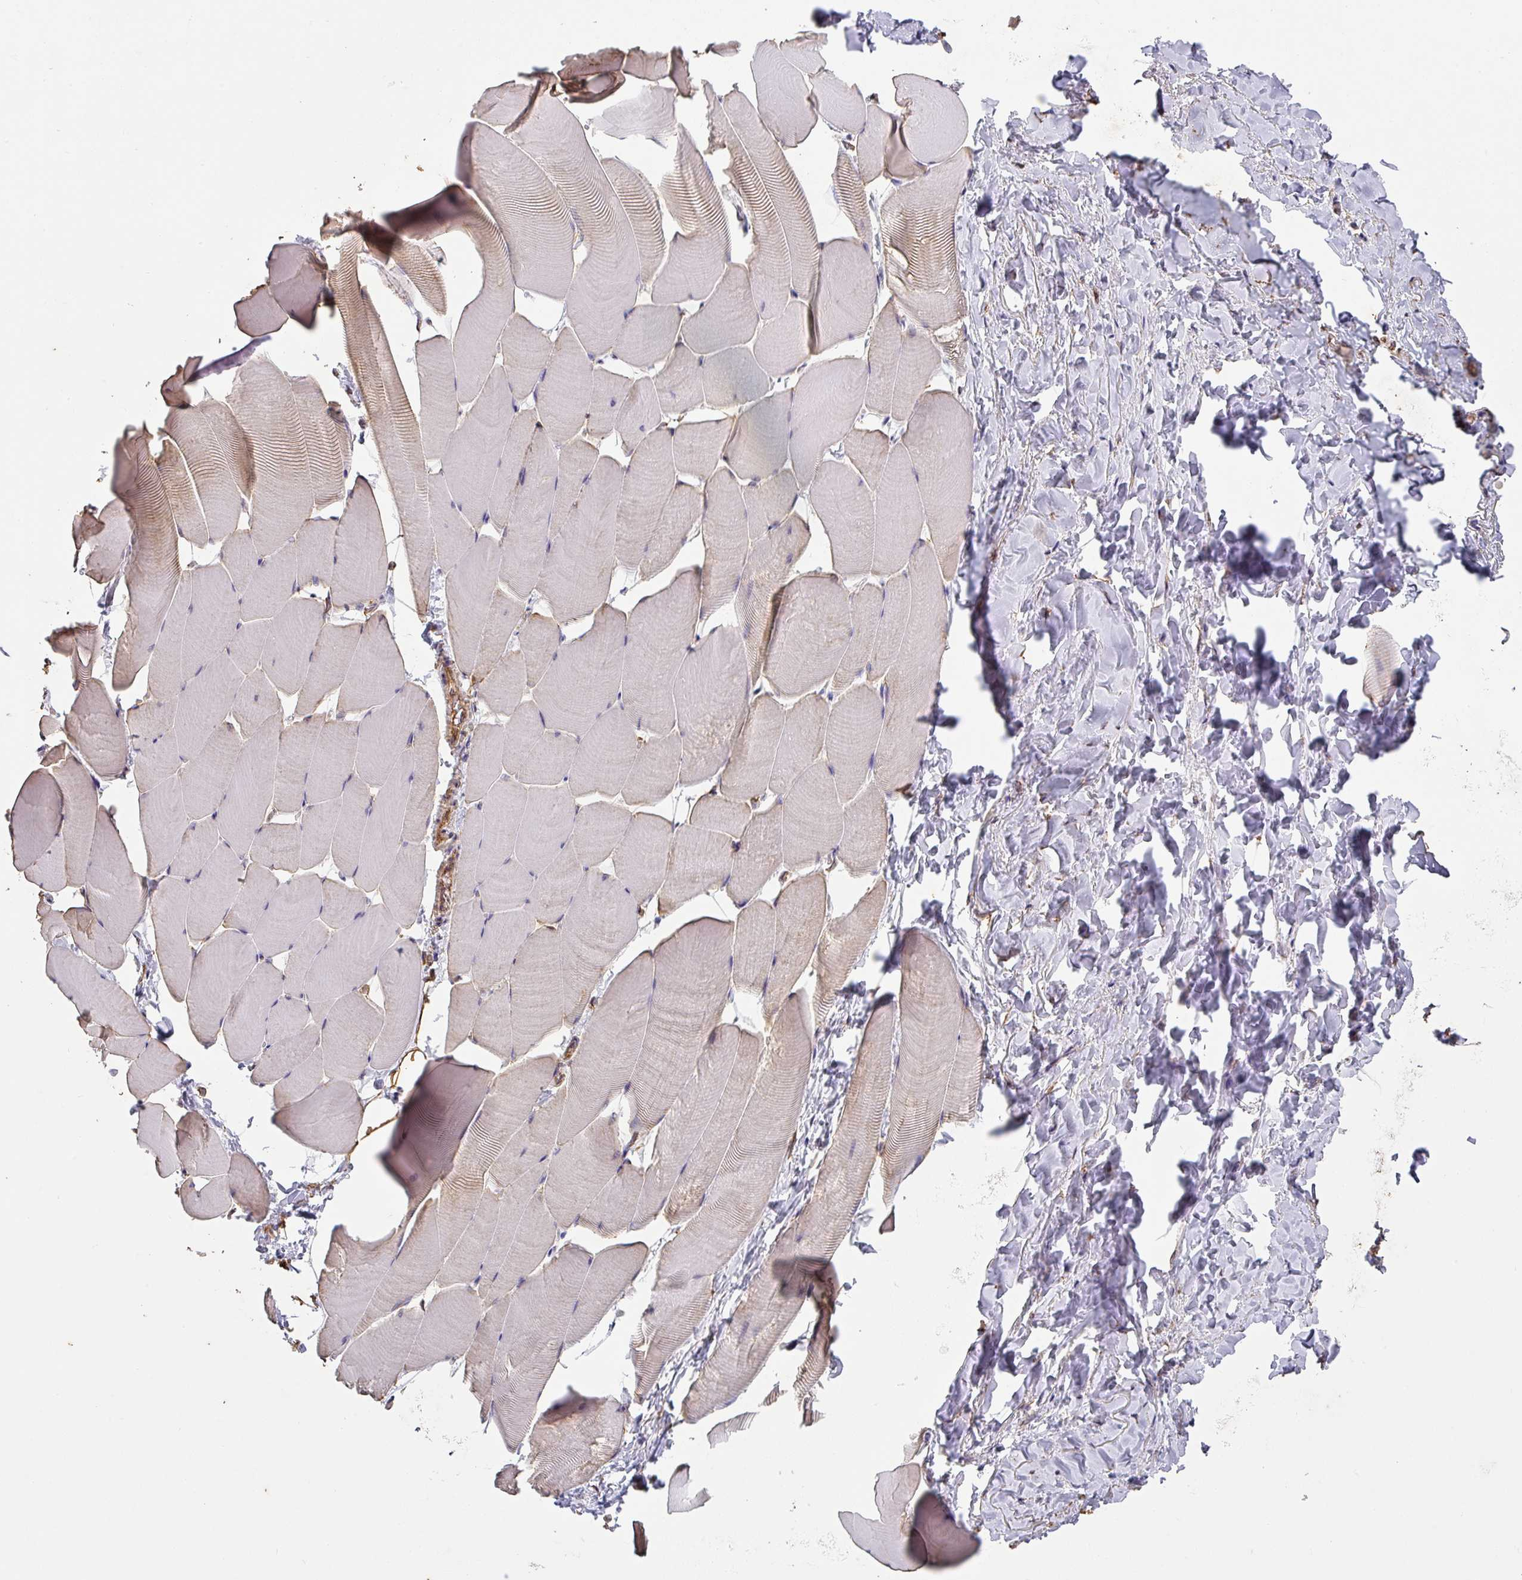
{"staining": {"intensity": "weak", "quantity": "<25%", "location": "cytoplasmic/membranous"}, "tissue": "skeletal muscle", "cell_type": "Myocytes", "image_type": "normal", "snomed": [{"axis": "morphology", "description": "Normal tissue, NOS"}, {"axis": "topography", "description": "Skeletal muscle"}], "caption": "DAB immunohistochemical staining of unremarkable human skeletal muscle reveals no significant positivity in myocytes.", "gene": "ZNF280C", "patient": {"sex": "male", "age": 25}}